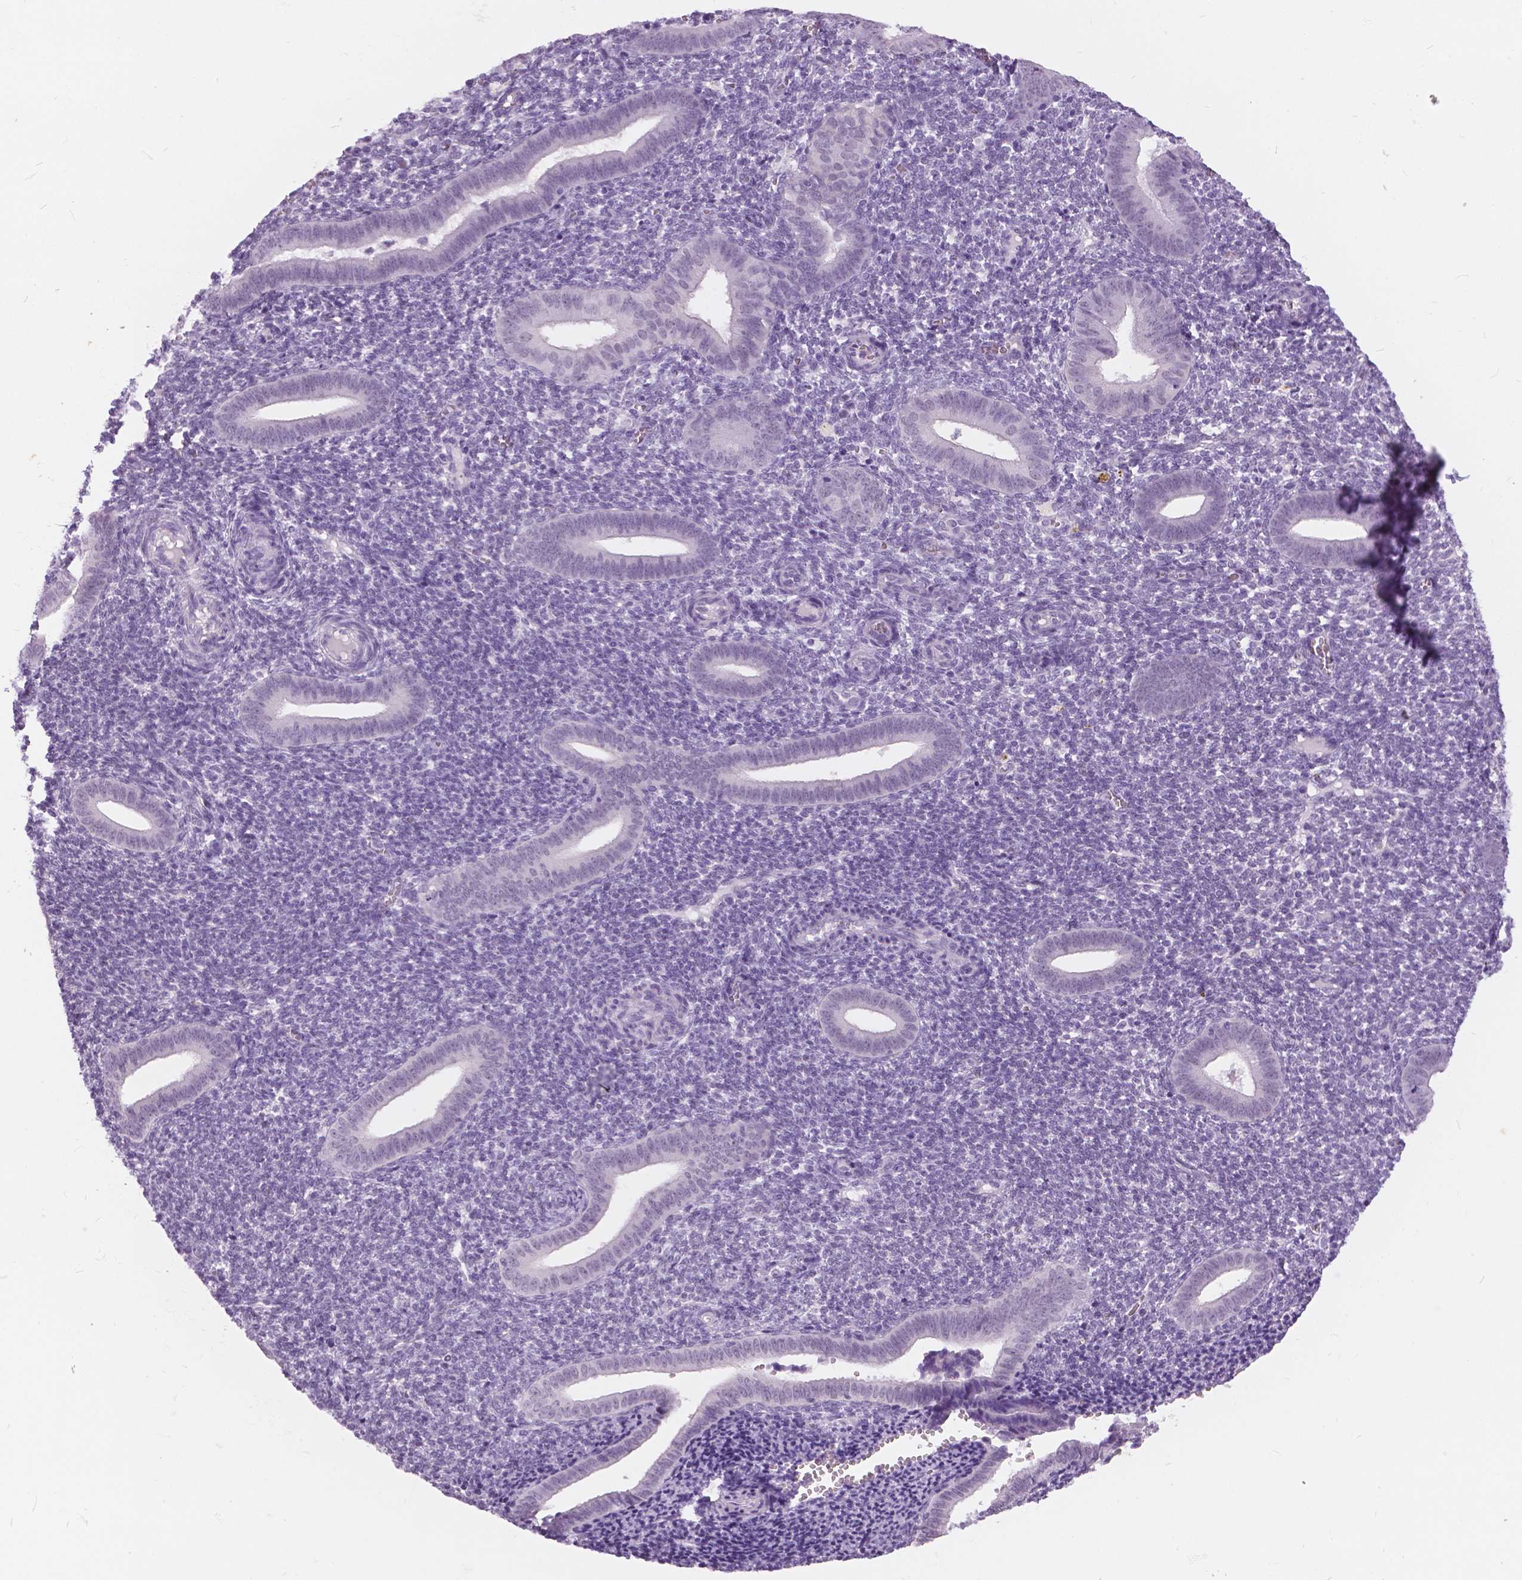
{"staining": {"intensity": "negative", "quantity": "none", "location": "none"}, "tissue": "endometrium", "cell_type": "Cells in endometrial stroma", "image_type": "normal", "snomed": [{"axis": "morphology", "description": "Normal tissue, NOS"}, {"axis": "topography", "description": "Endometrium"}], "caption": "The histopathology image displays no staining of cells in endometrial stroma in unremarkable endometrium.", "gene": "MYOM1", "patient": {"sex": "female", "age": 25}}